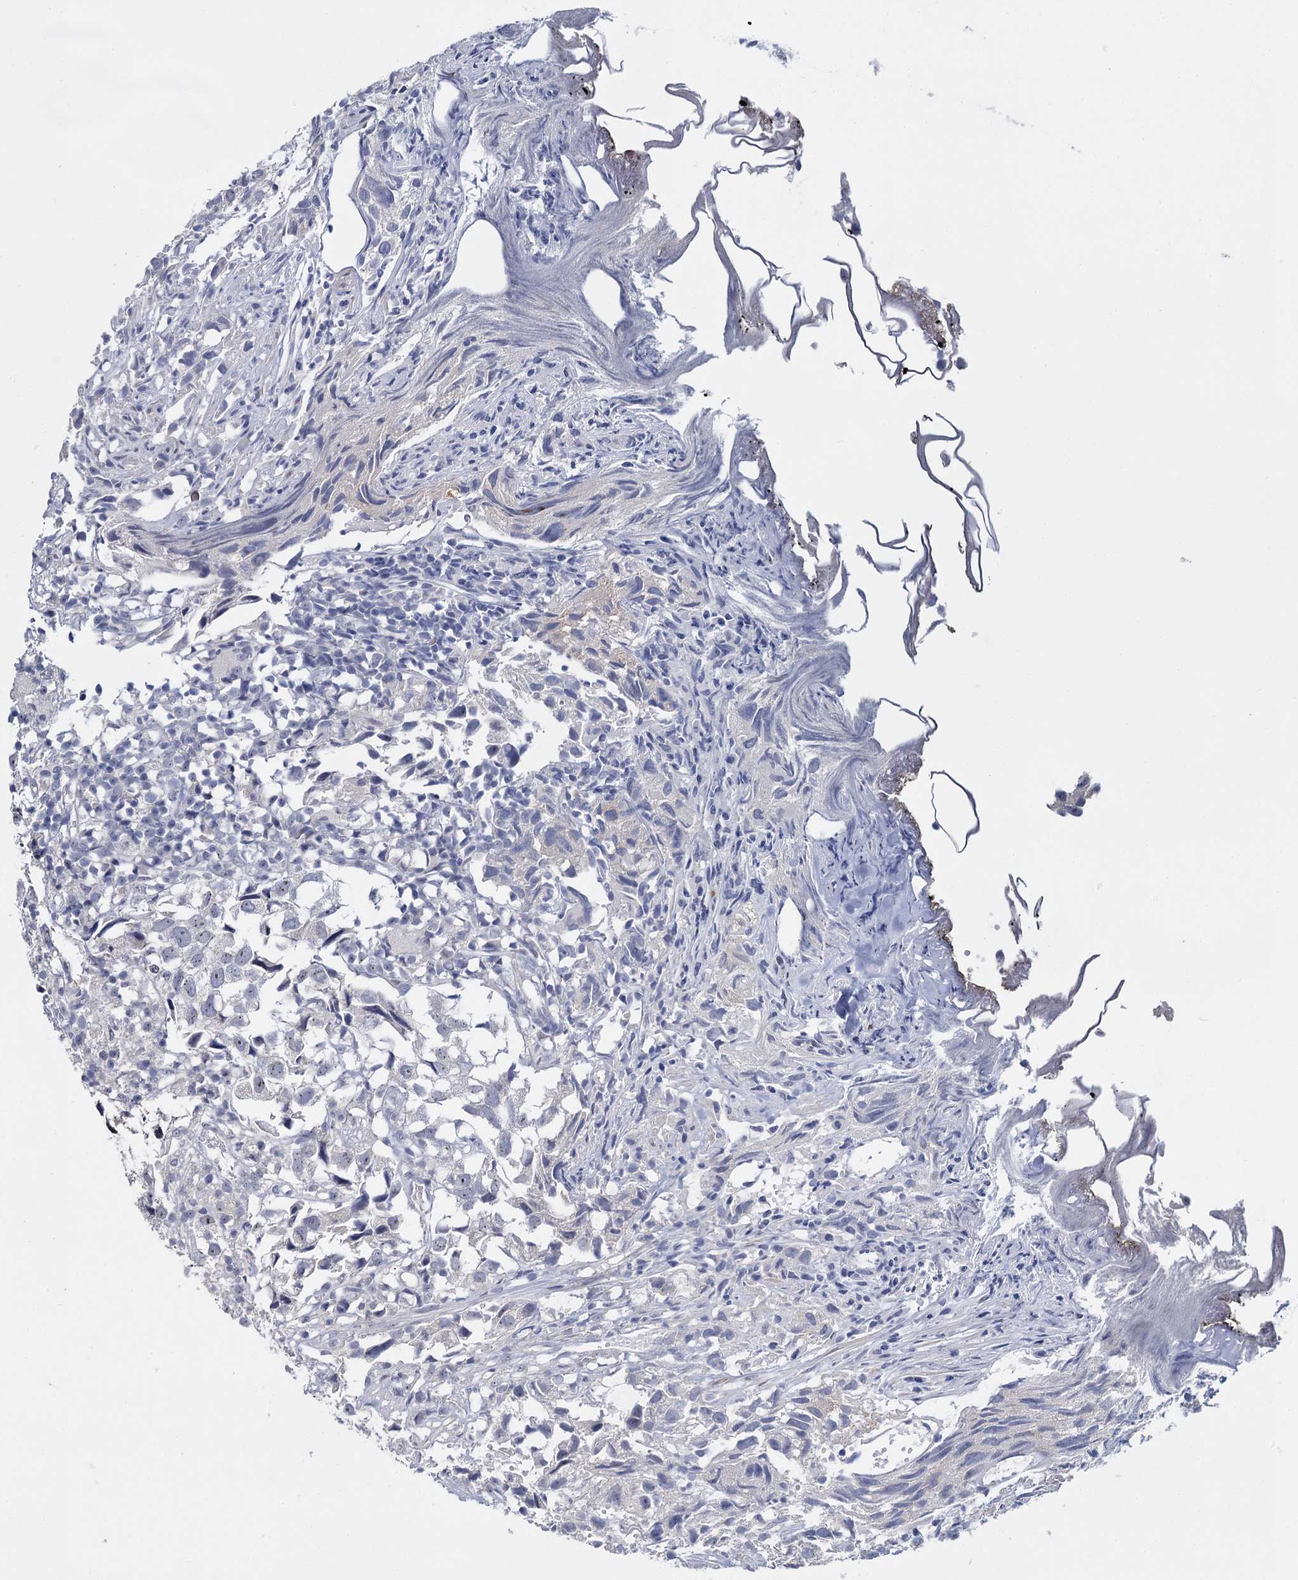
{"staining": {"intensity": "negative", "quantity": "none", "location": "none"}, "tissue": "urothelial cancer", "cell_type": "Tumor cells", "image_type": "cancer", "snomed": [{"axis": "morphology", "description": "Urothelial carcinoma, High grade"}, {"axis": "topography", "description": "Urinary bladder"}], "caption": "This is an immunohistochemistry (IHC) photomicrograph of urothelial carcinoma (high-grade). There is no expression in tumor cells.", "gene": "SFN", "patient": {"sex": "female", "age": 75}}